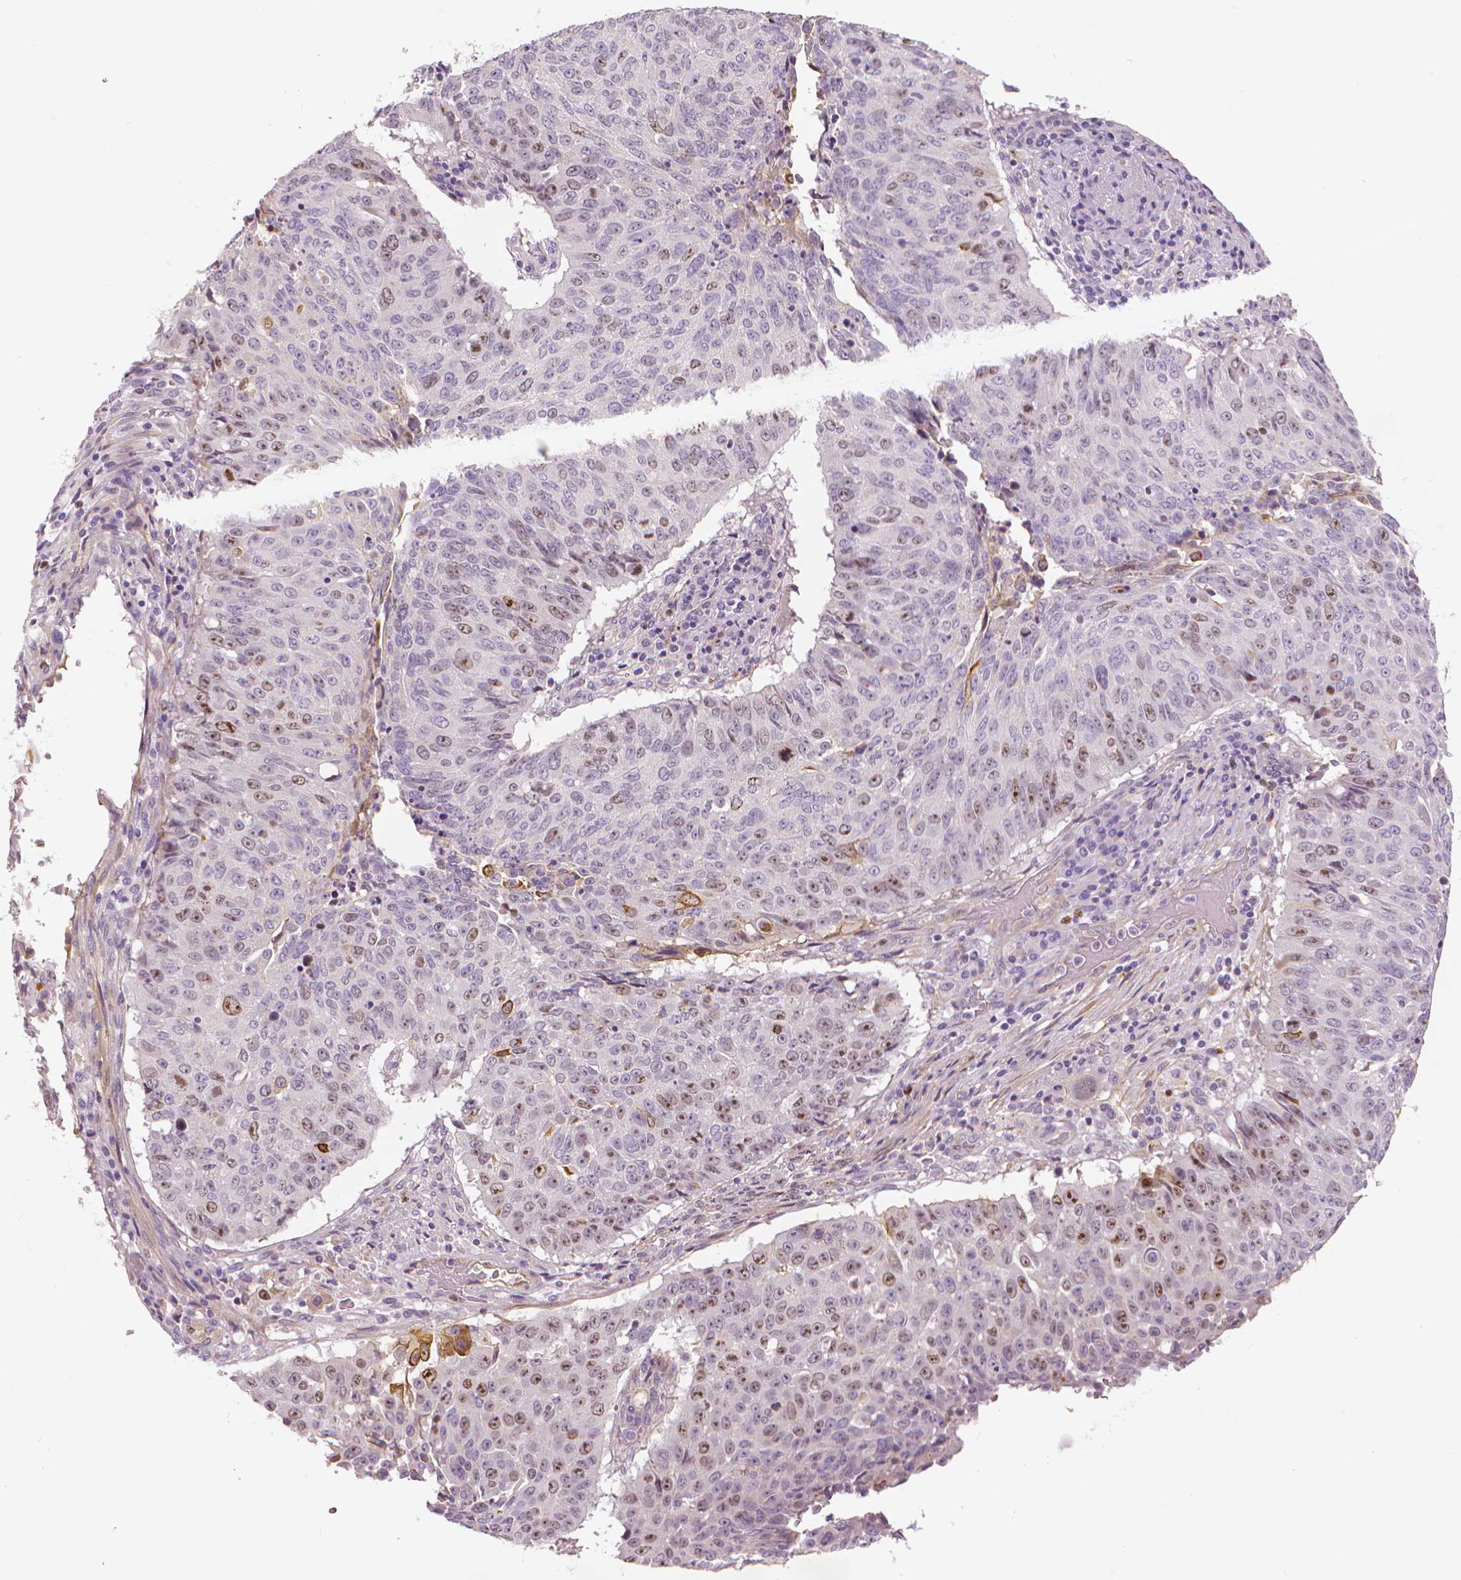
{"staining": {"intensity": "moderate", "quantity": "25%-75%", "location": "nuclear"}, "tissue": "lung cancer", "cell_type": "Tumor cells", "image_type": "cancer", "snomed": [{"axis": "morphology", "description": "Normal tissue, NOS"}, {"axis": "morphology", "description": "Squamous cell carcinoma, NOS"}, {"axis": "topography", "description": "Bronchus"}, {"axis": "topography", "description": "Lung"}], "caption": "Immunohistochemistry (IHC) of human lung squamous cell carcinoma displays medium levels of moderate nuclear staining in approximately 25%-75% of tumor cells.", "gene": "MKI67", "patient": {"sex": "male", "age": 64}}